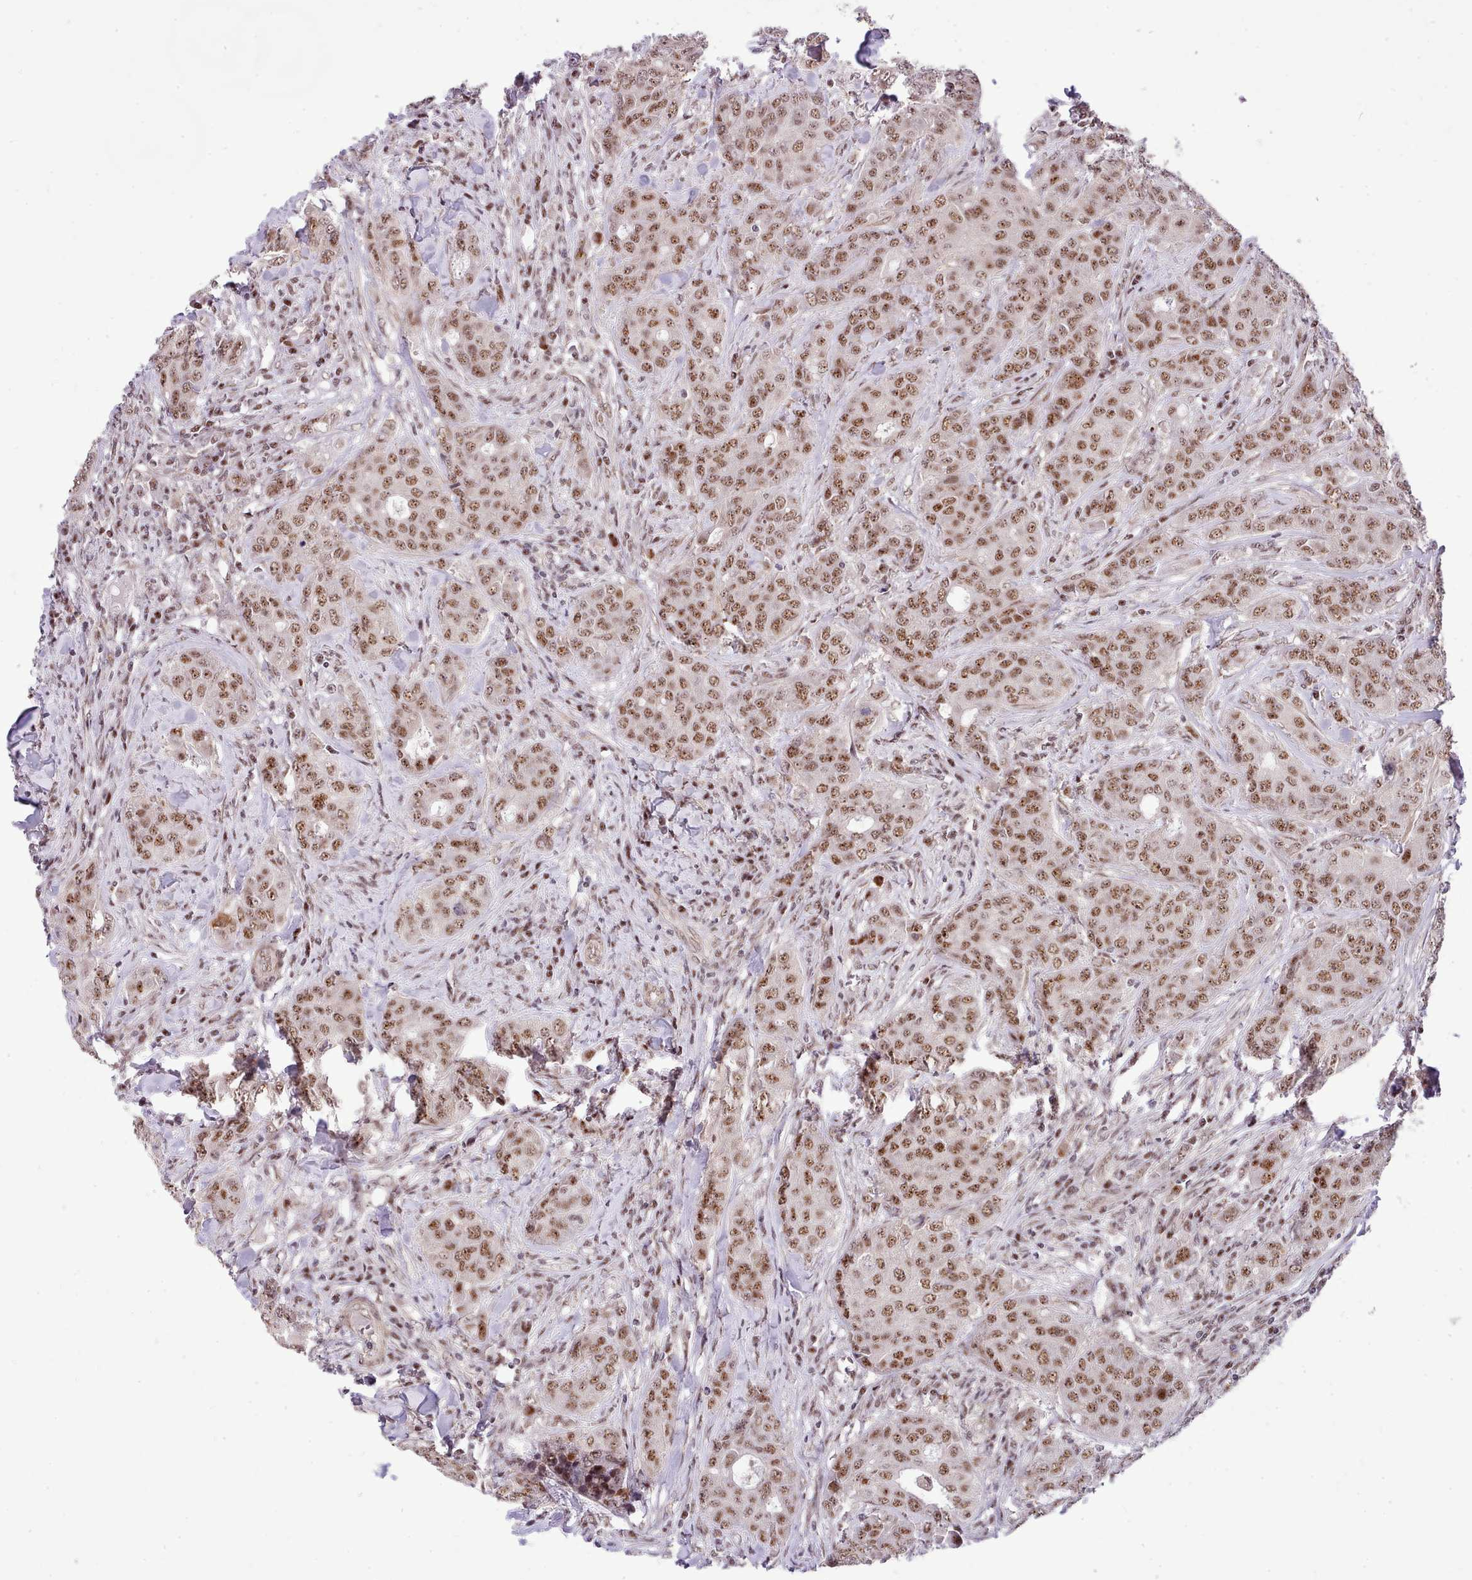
{"staining": {"intensity": "moderate", "quantity": ">75%", "location": "nuclear"}, "tissue": "breast cancer", "cell_type": "Tumor cells", "image_type": "cancer", "snomed": [{"axis": "morphology", "description": "Duct carcinoma"}, {"axis": "topography", "description": "Breast"}], "caption": "Brown immunohistochemical staining in human intraductal carcinoma (breast) exhibits moderate nuclear staining in about >75% of tumor cells.", "gene": "HOXB7", "patient": {"sex": "female", "age": 43}}